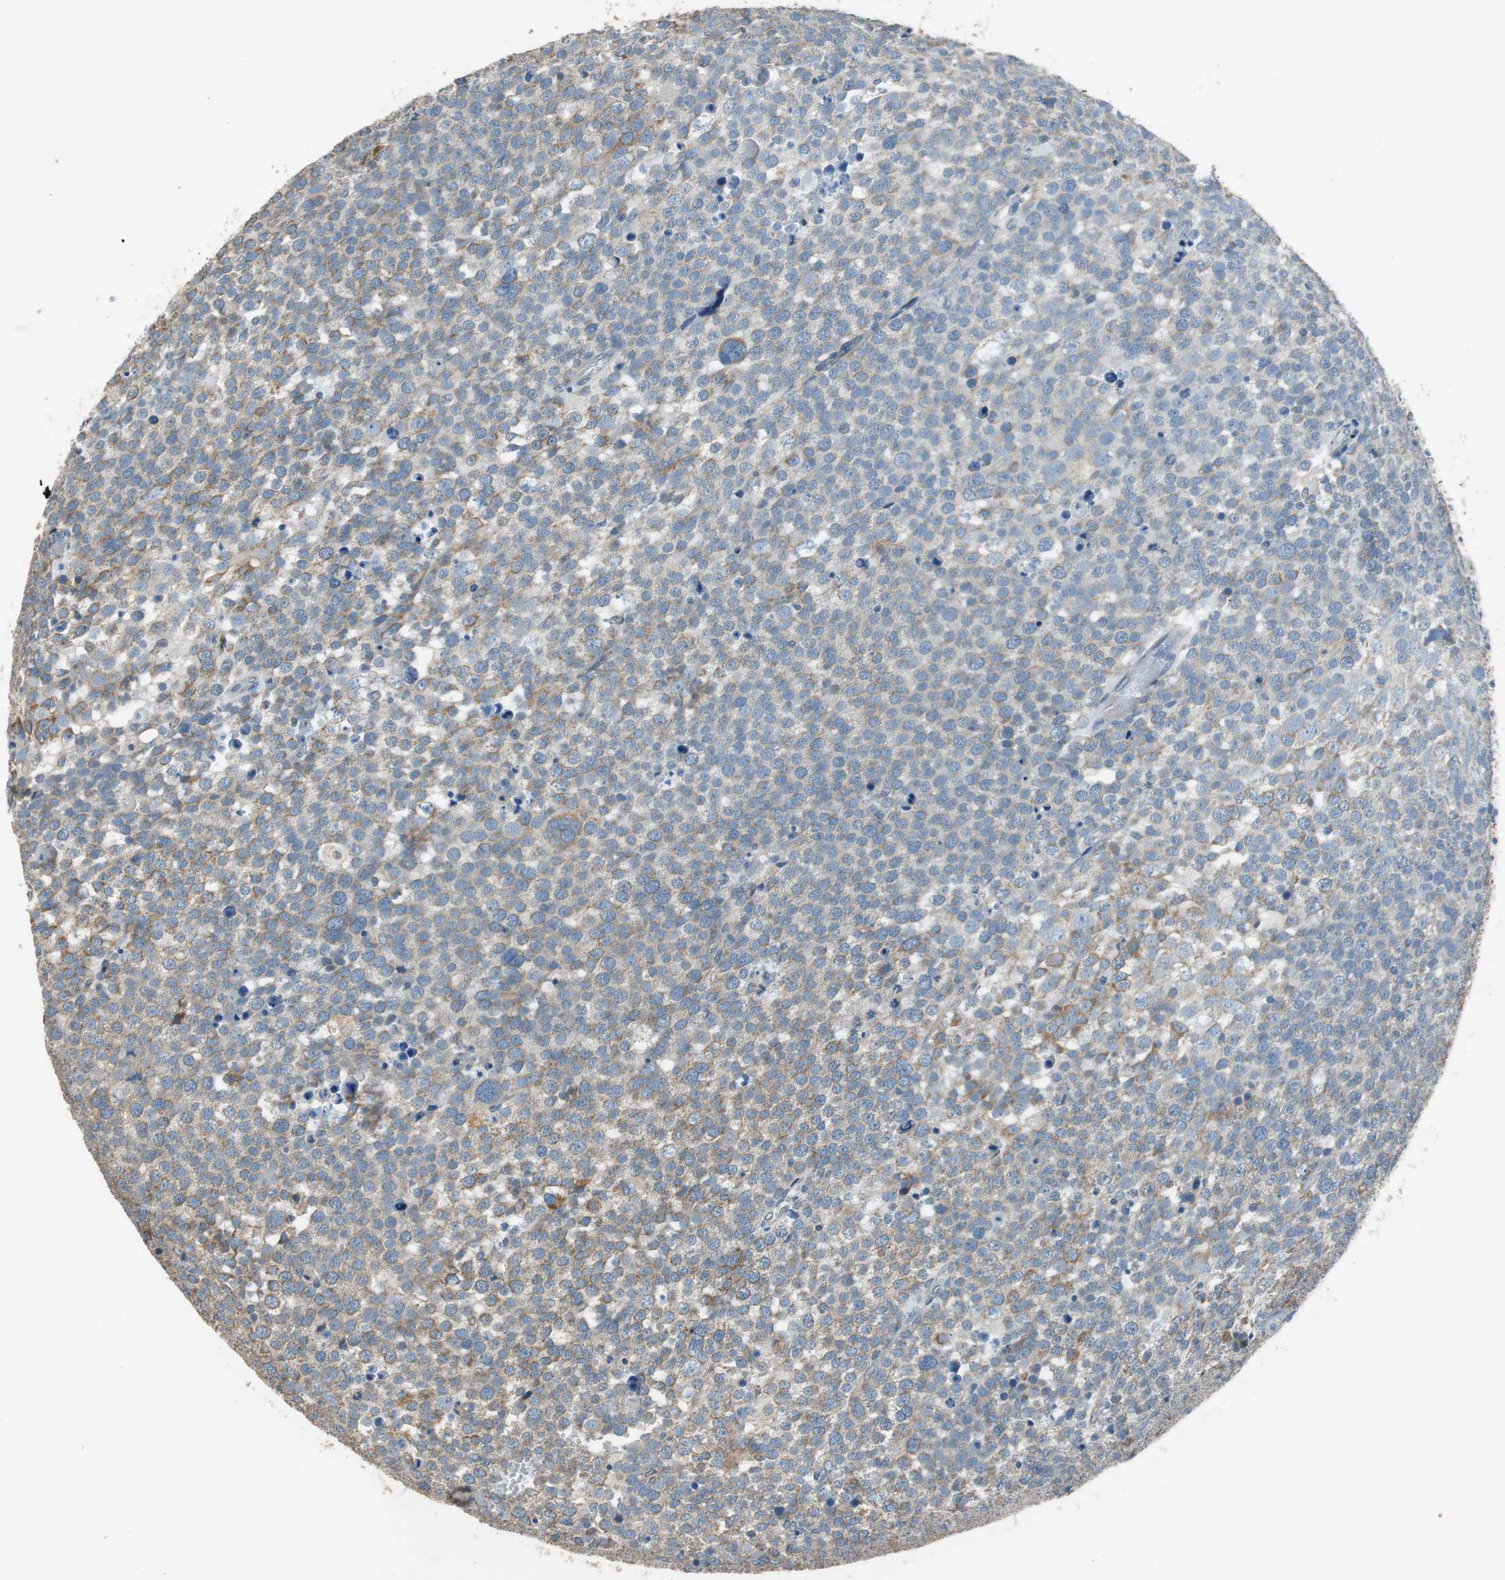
{"staining": {"intensity": "moderate", "quantity": "25%-75%", "location": "cytoplasmic/membranous"}, "tissue": "testis cancer", "cell_type": "Tumor cells", "image_type": "cancer", "snomed": [{"axis": "morphology", "description": "Seminoma, NOS"}, {"axis": "topography", "description": "Testis"}], "caption": "Protein expression analysis of human testis cancer (seminoma) reveals moderate cytoplasmic/membranous positivity in about 25%-75% of tumor cells.", "gene": "ALDH4A1", "patient": {"sex": "male", "age": 71}}